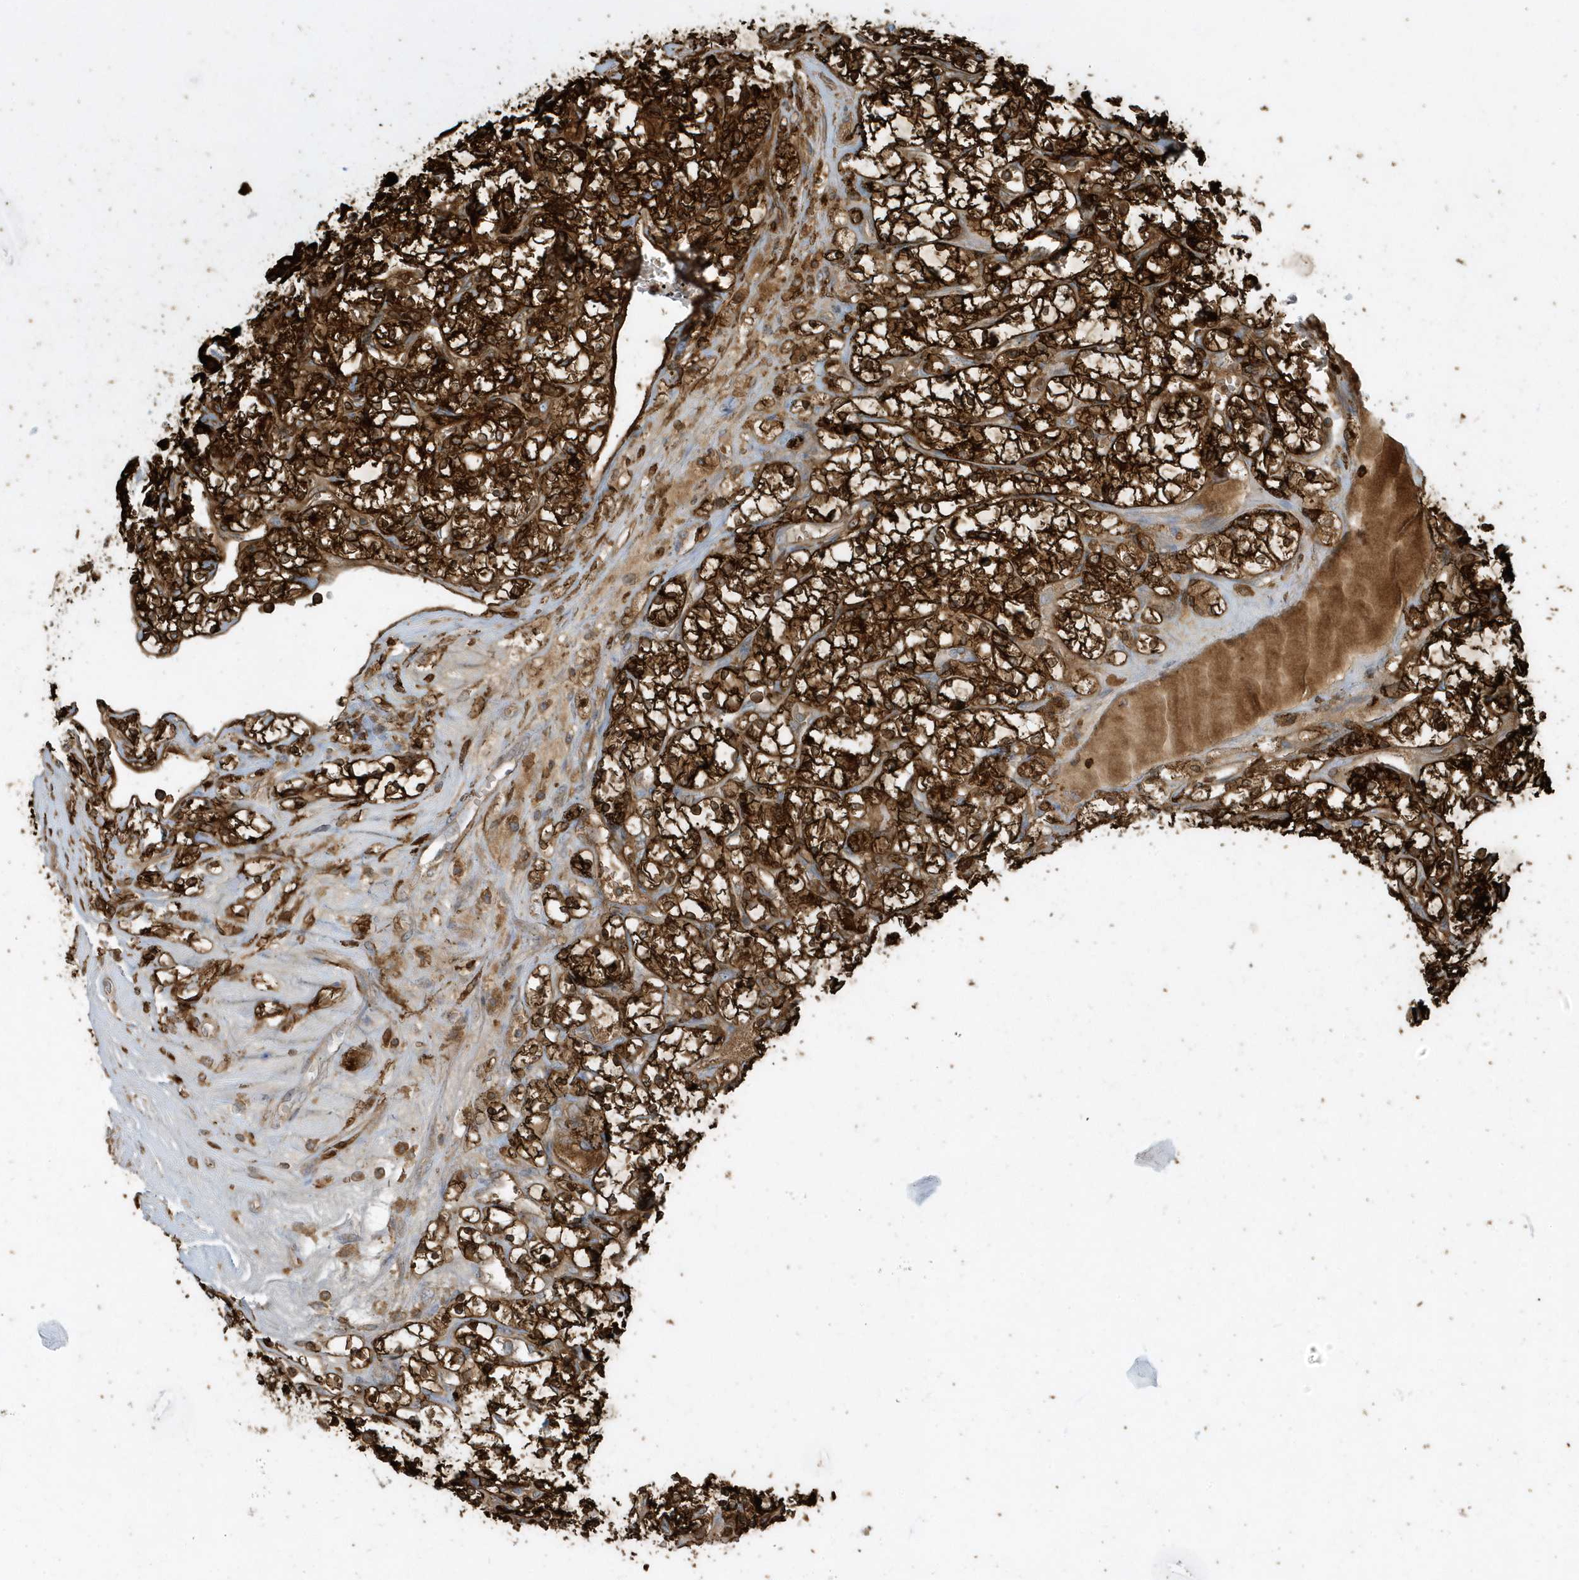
{"staining": {"intensity": "strong", "quantity": ">75%", "location": "cytoplasmic/membranous"}, "tissue": "renal cancer", "cell_type": "Tumor cells", "image_type": "cancer", "snomed": [{"axis": "morphology", "description": "Adenocarcinoma, NOS"}, {"axis": "topography", "description": "Kidney"}], "caption": "Protein staining reveals strong cytoplasmic/membranous positivity in approximately >75% of tumor cells in renal cancer (adenocarcinoma).", "gene": "CLCN6", "patient": {"sex": "female", "age": 69}}